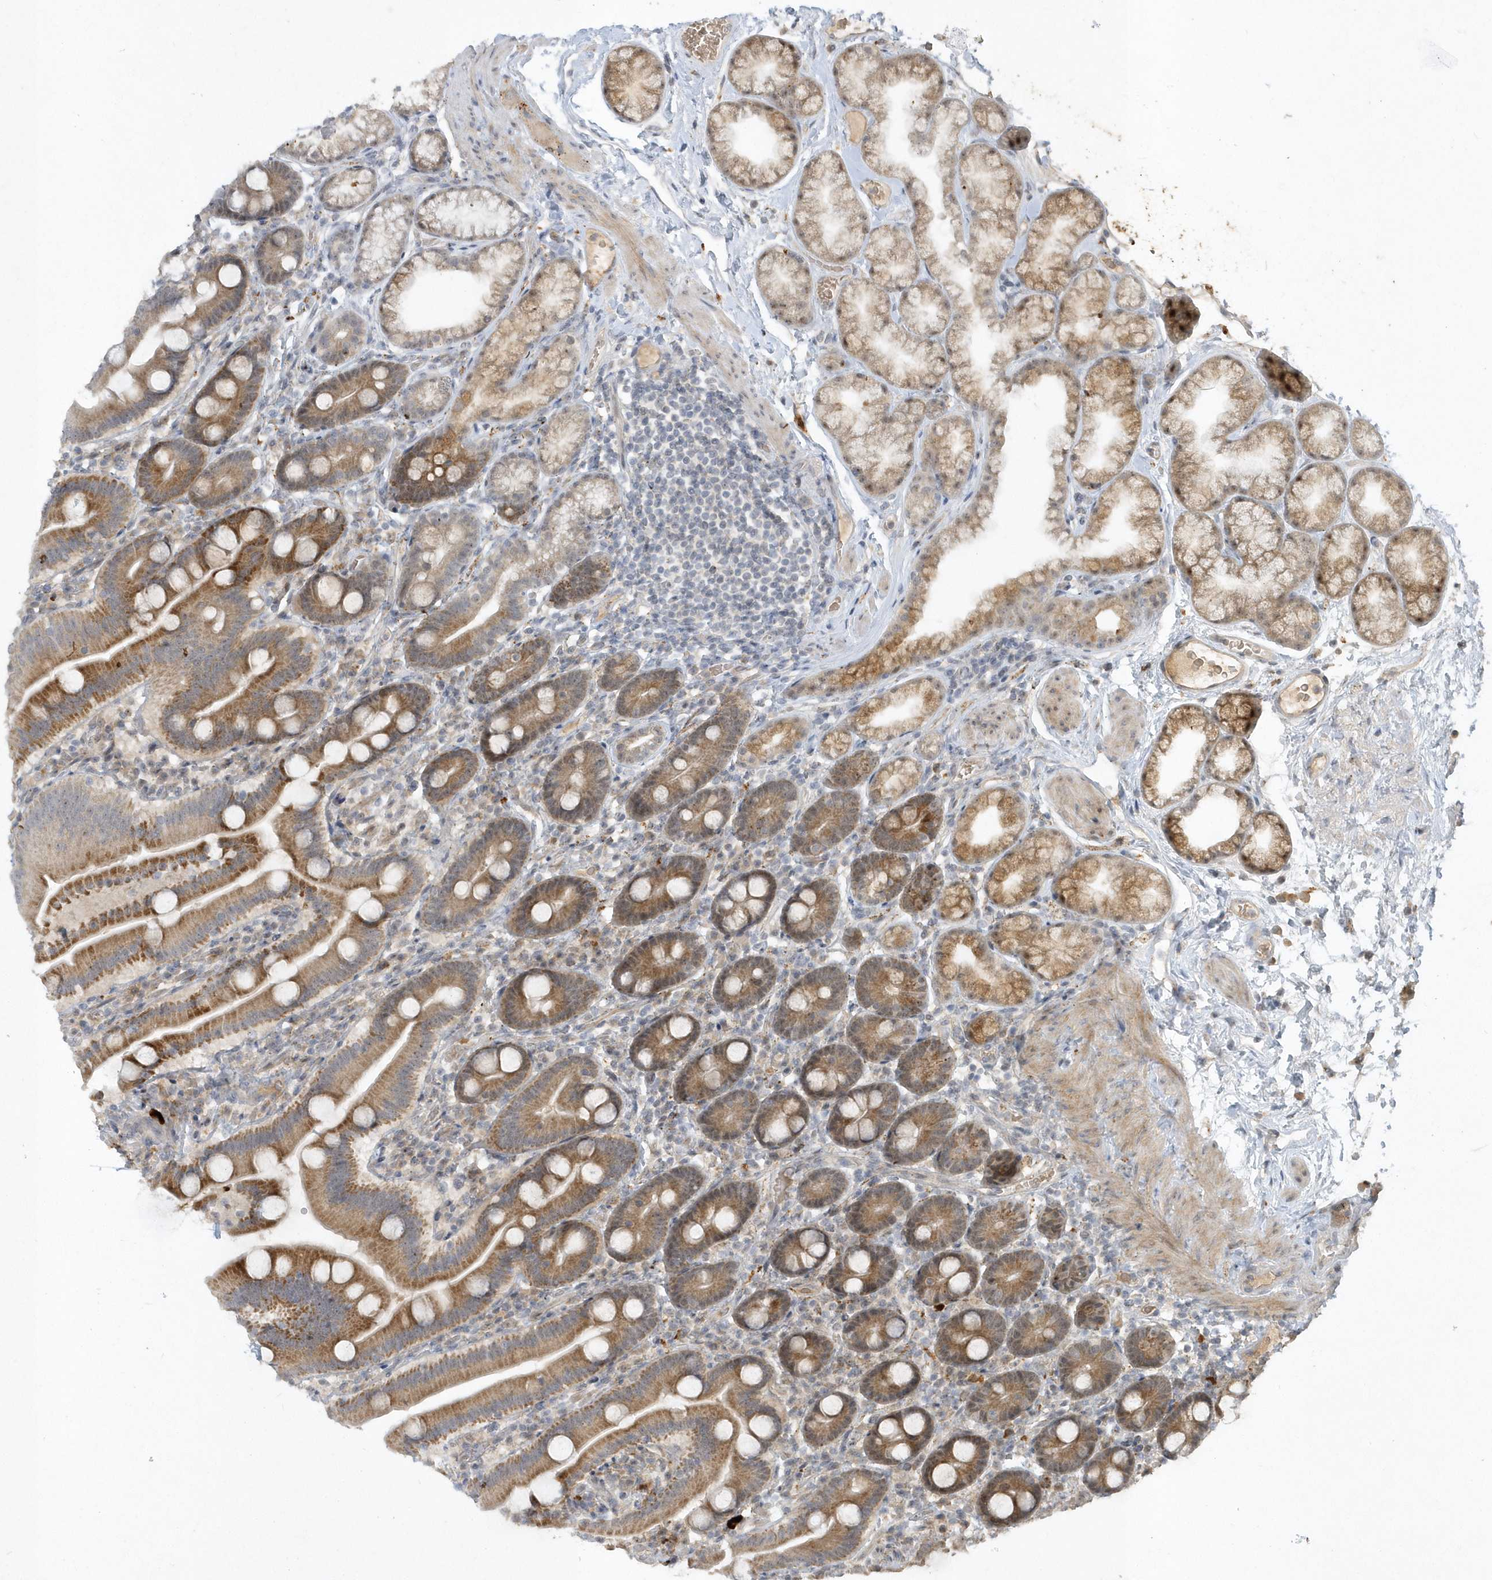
{"staining": {"intensity": "strong", "quantity": ">75%", "location": "cytoplasmic/membranous"}, "tissue": "duodenum", "cell_type": "Glandular cells", "image_type": "normal", "snomed": [{"axis": "morphology", "description": "Normal tissue, NOS"}, {"axis": "topography", "description": "Duodenum"}], "caption": "A micrograph of duodenum stained for a protein displays strong cytoplasmic/membranous brown staining in glandular cells. The staining was performed using DAB (3,3'-diaminobenzidine) to visualize the protein expression in brown, while the nuclei were stained in blue with hematoxylin (Magnification: 20x).", "gene": "THG1L", "patient": {"sex": "male", "age": 55}}